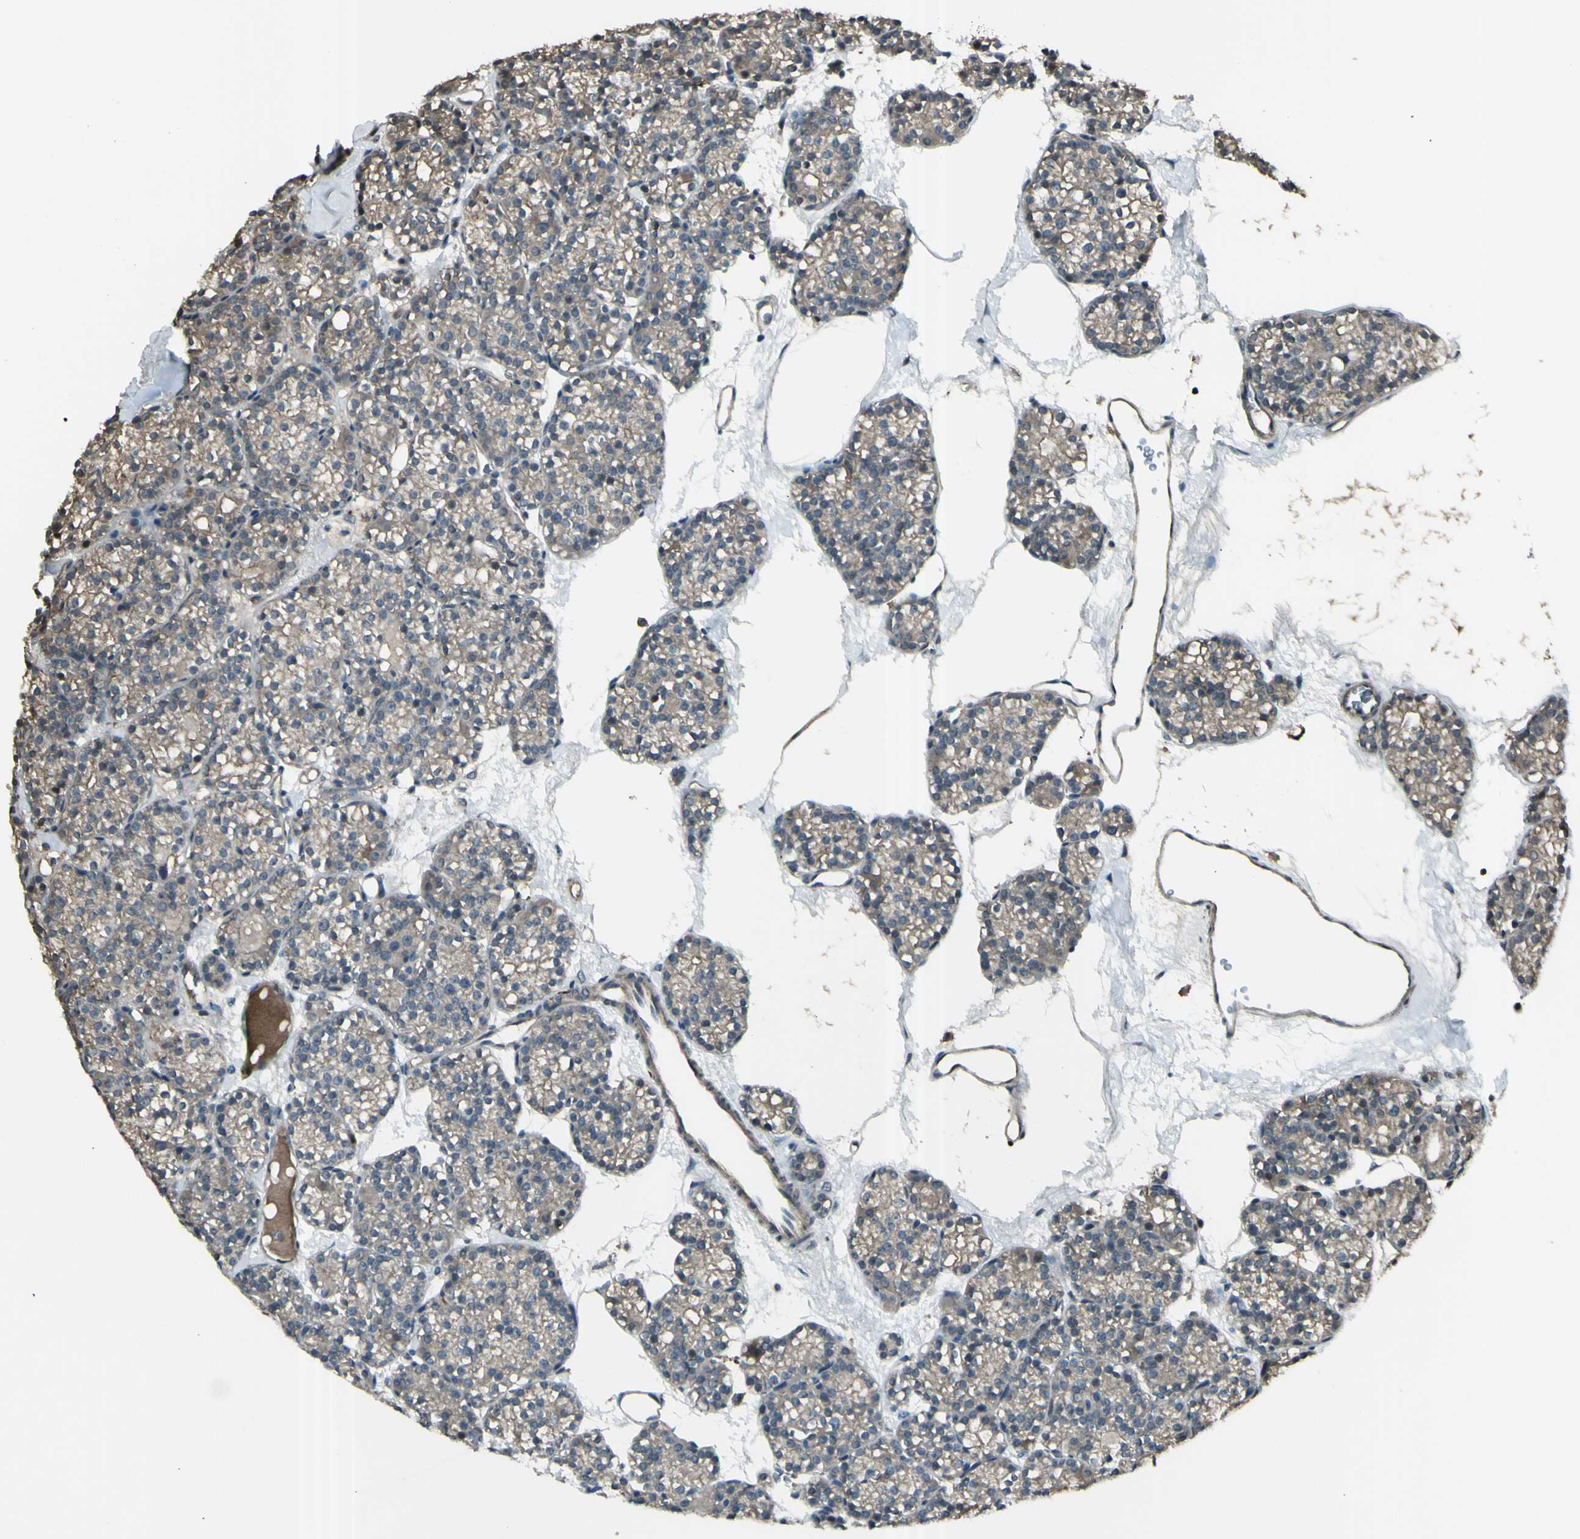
{"staining": {"intensity": "weak", "quantity": ">75%", "location": "cytoplasmic/membranous"}, "tissue": "parathyroid gland", "cell_type": "Glandular cells", "image_type": "normal", "snomed": [{"axis": "morphology", "description": "Normal tissue, NOS"}, {"axis": "topography", "description": "Parathyroid gland"}], "caption": "This micrograph demonstrates unremarkable parathyroid gland stained with immunohistochemistry to label a protein in brown. The cytoplasmic/membranous of glandular cells show weak positivity for the protein. Nuclei are counter-stained blue.", "gene": "GNAS", "patient": {"sex": "female", "age": 64}}